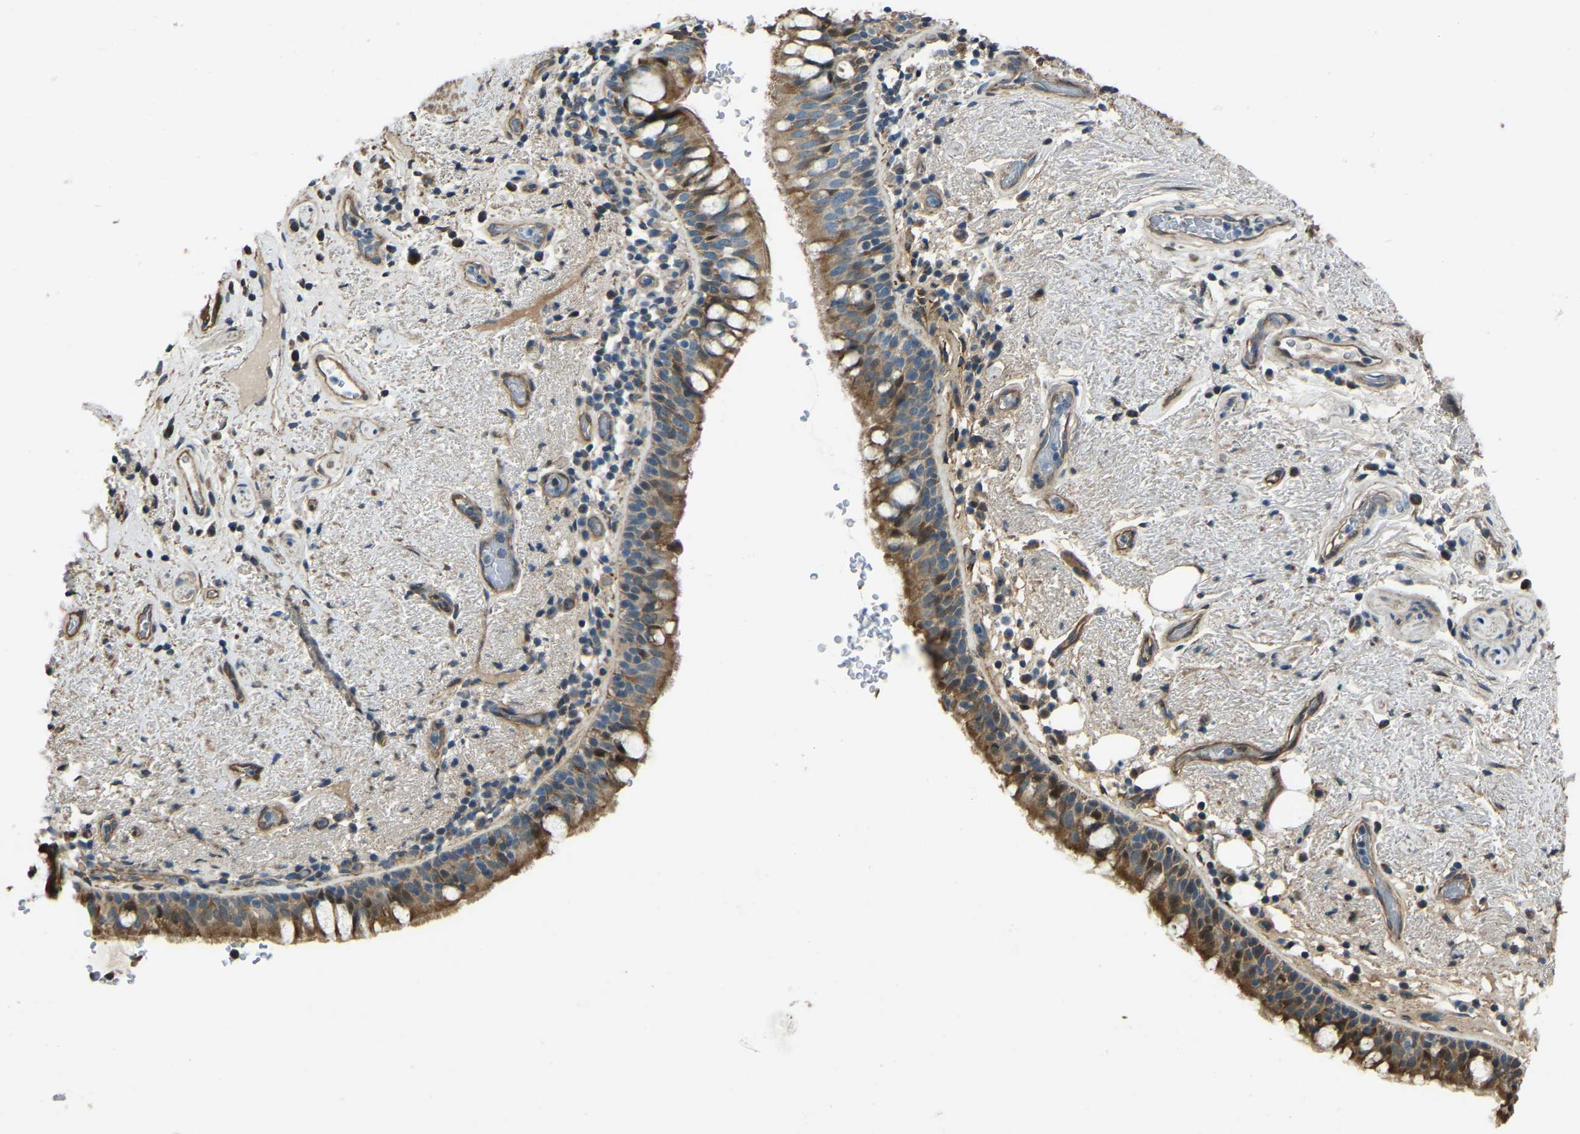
{"staining": {"intensity": "moderate", "quantity": ">75%", "location": "cytoplasmic/membranous"}, "tissue": "bronchus", "cell_type": "Respiratory epithelial cells", "image_type": "normal", "snomed": [{"axis": "morphology", "description": "Normal tissue, NOS"}, {"axis": "morphology", "description": "Inflammation, NOS"}, {"axis": "topography", "description": "Cartilage tissue"}, {"axis": "topography", "description": "Bronchus"}], "caption": "A medium amount of moderate cytoplasmic/membranous expression is appreciated in approximately >75% of respiratory epithelial cells in benign bronchus.", "gene": "COL3A1", "patient": {"sex": "male", "age": 77}}